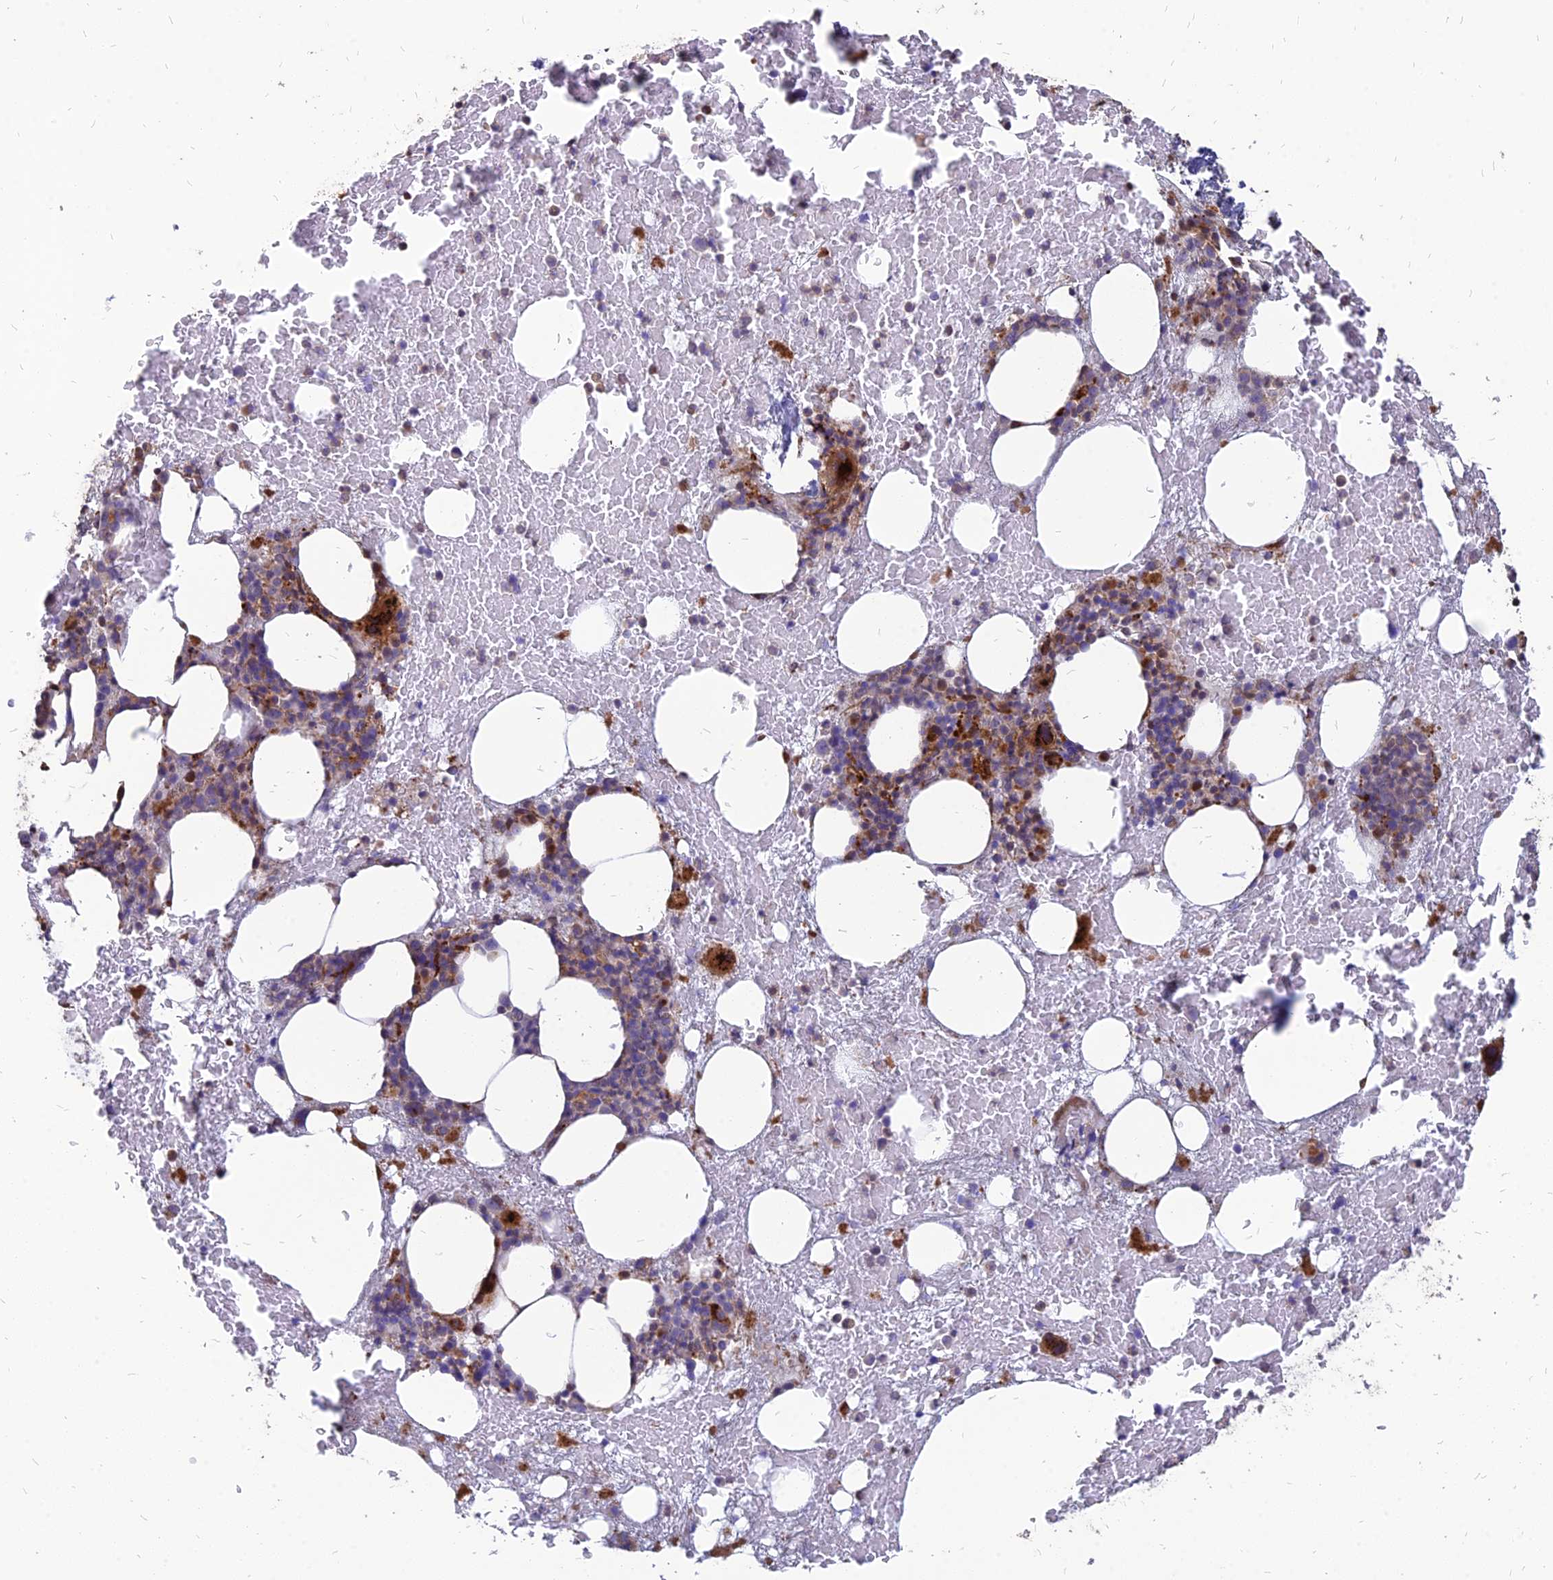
{"staining": {"intensity": "strong", "quantity": "<25%", "location": "cytoplasmic/membranous,nuclear"}, "tissue": "bone marrow", "cell_type": "Hematopoietic cells", "image_type": "normal", "snomed": [{"axis": "morphology", "description": "Normal tissue, NOS"}, {"axis": "topography", "description": "Bone marrow"}], "caption": "A brown stain labels strong cytoplasmic/membranous,nuclear positivity of a protein in hematopoietic cells of normal human bone marrow.", "gene": "ST3GAL6", "patient": {"sex": "male", "age": 72}}